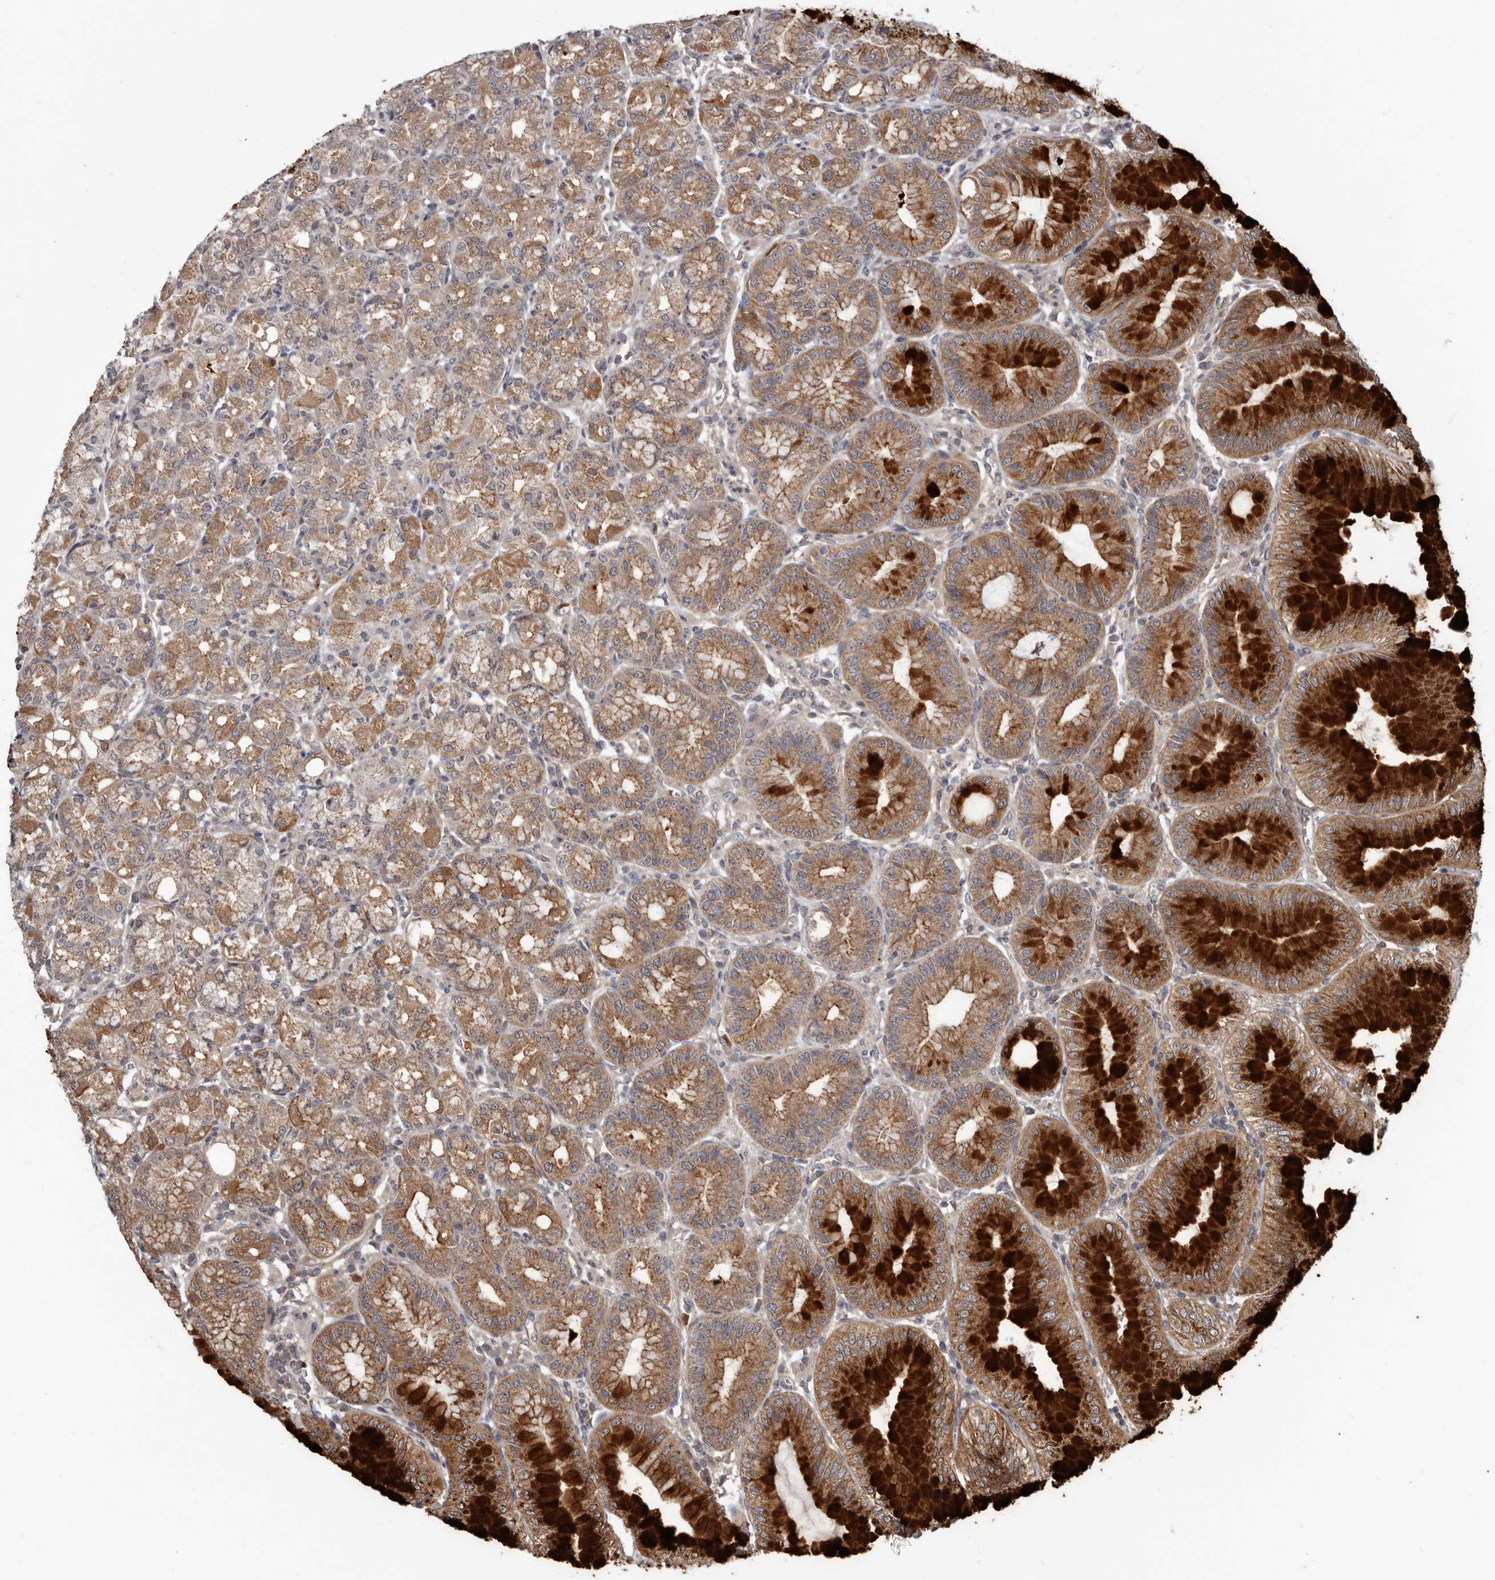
{"staining": {"intensity": "strong", "quantity": ">75%", "location": "cytoplasmic/membranous"}, "tissue": "stomach", "cell_type": "Glandular cells", "image_type": "normal", "snomed": [{"axis": "morphology", "description": "Normal tissue, NOS"}, {"axis": "topography", "description": "Stomach, lower"}], "caption": "Stomach stained for a protein (brown) shows strong cytoplasmic/membranous positive expression in about >75% of glandular cells.", "gene": "FGFR4", "patient": {"sex": "male", "age": 71}}